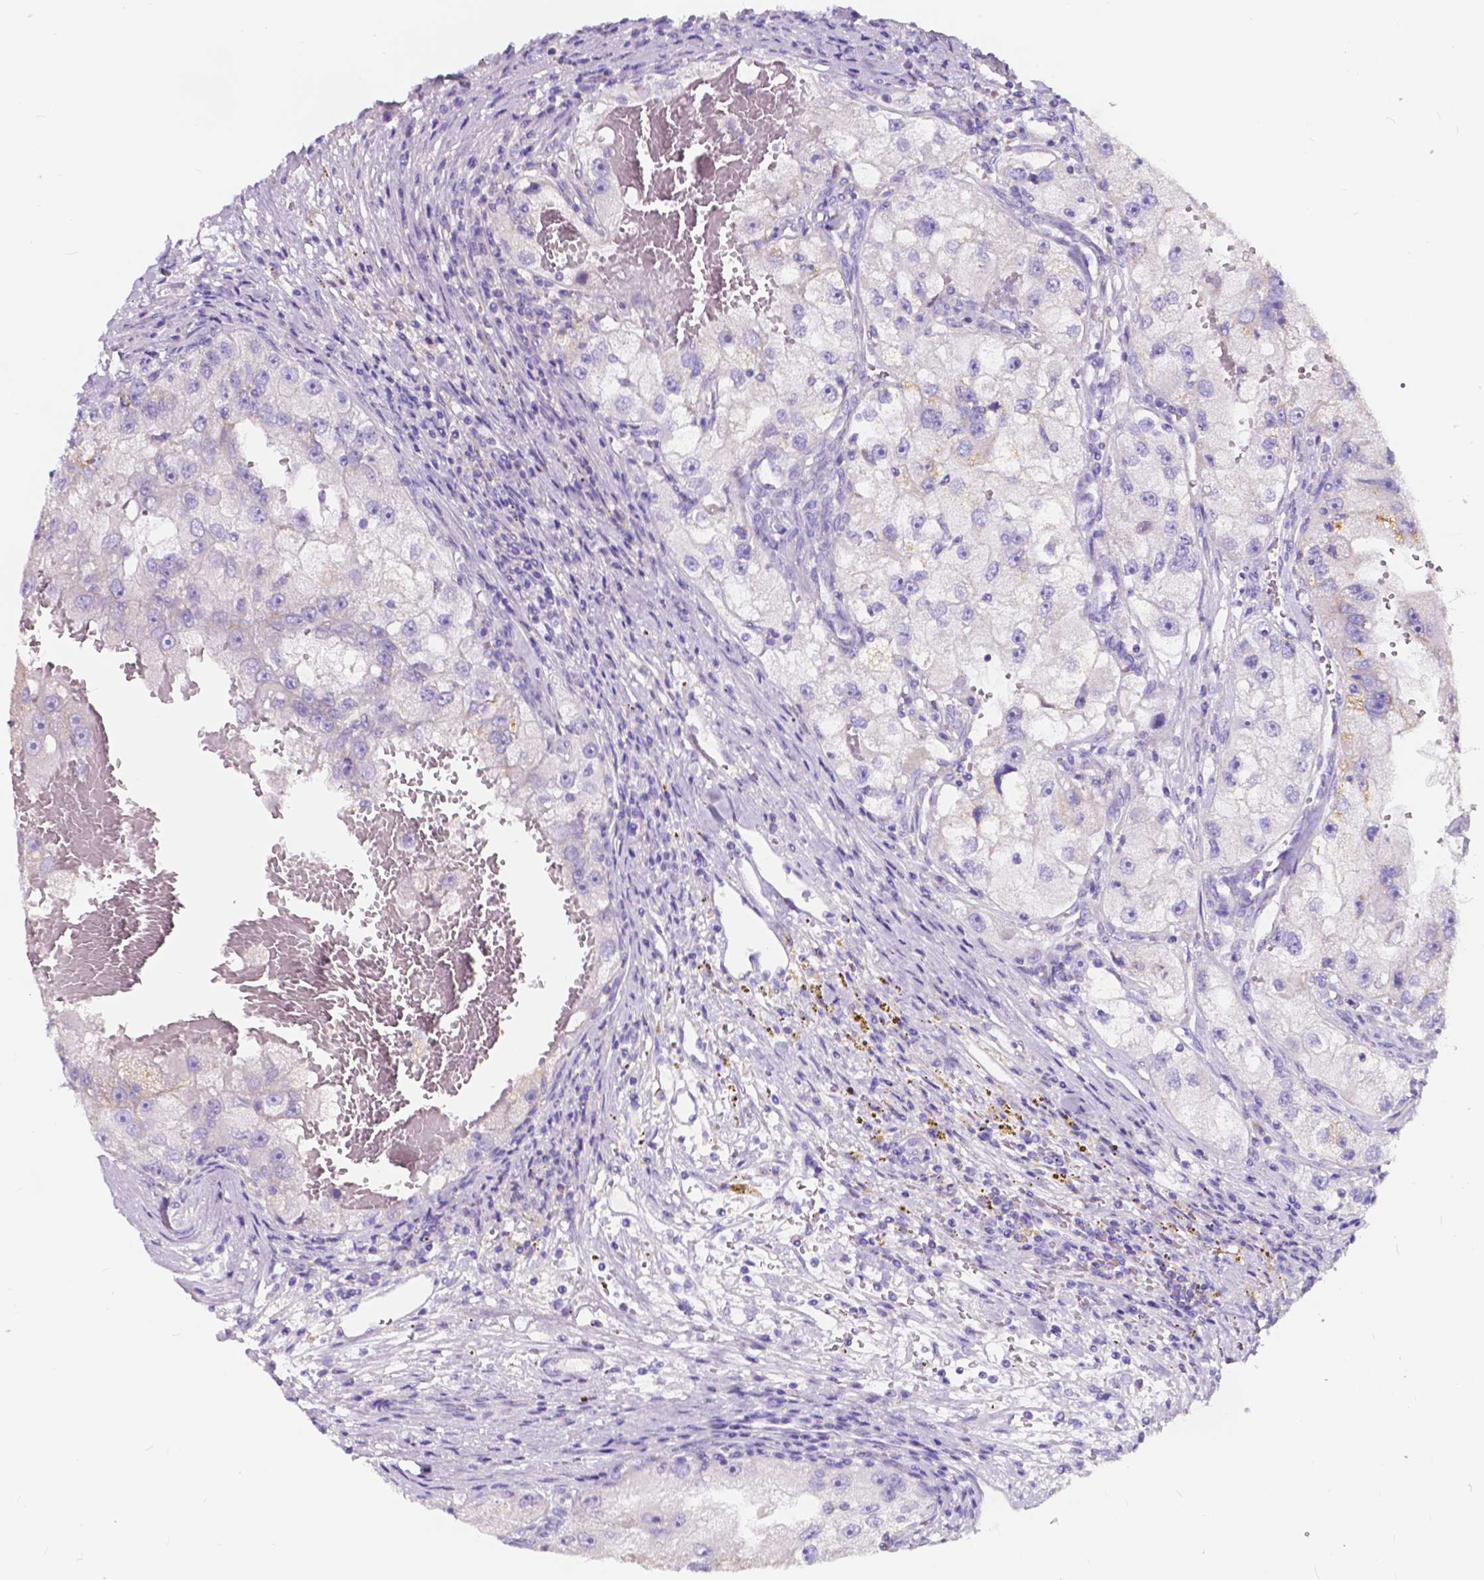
{"staining": {"intensity": "negative", "quantity": "none", "location": "none"}, "tissue": "renal cancer", "cell_type": "Tumor cells", "image_type": "cancer", "snomed": [{"axis": "morphology", "description": "Adenocarcinoma, NOS"}, {"axis": "topography", "description": "Kidney"}], "caption": "The immunohistochemistry (IHC) image has no significant positivity in tumor cells of renal cancer tissue.", "gene": "CLSTN2", "patient": {"sex": "male", "age": 63}}